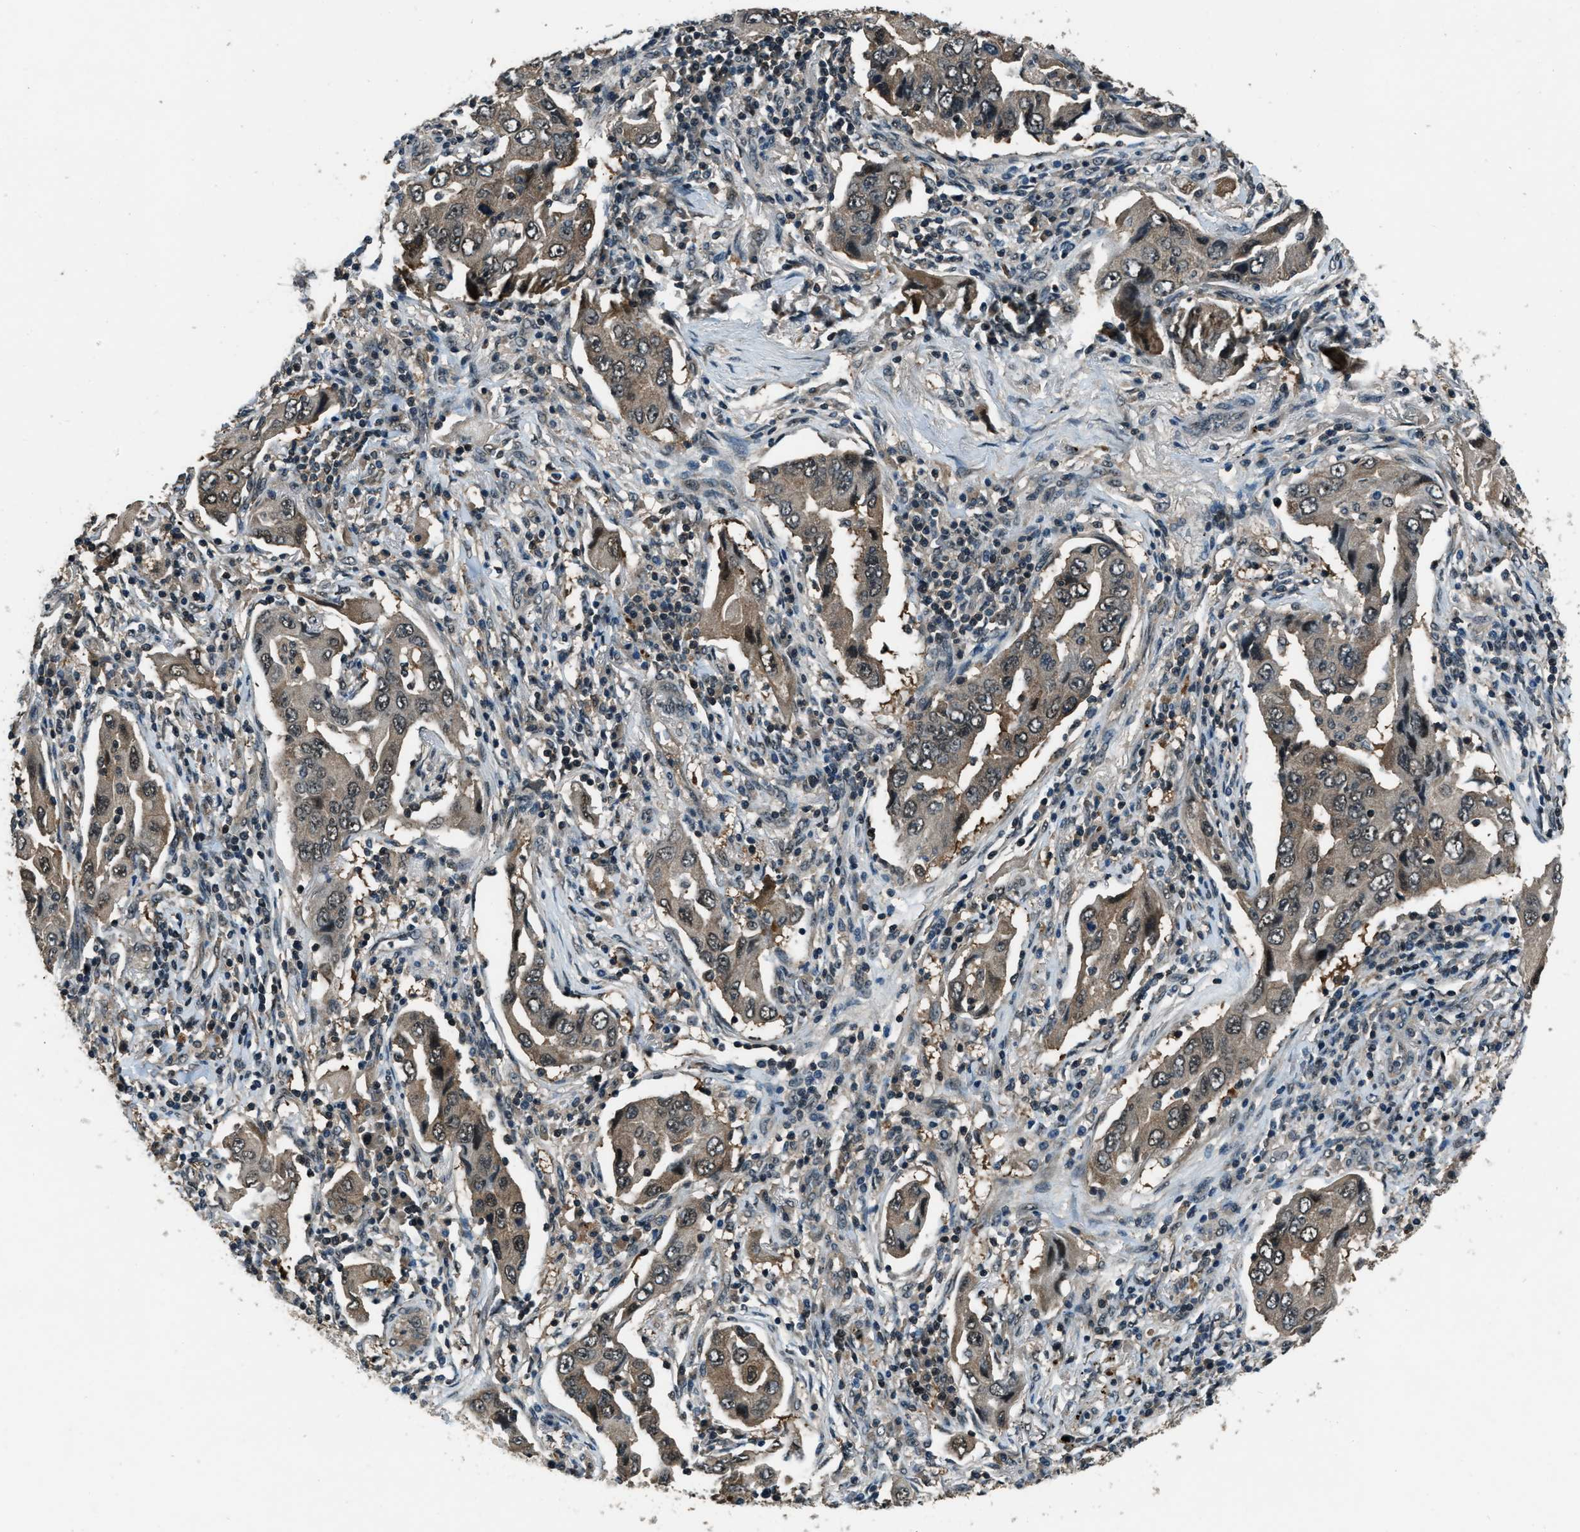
{"staining": {"intensity": "weak", "quantity": ">75%", "location": "cytoplasmic/membranous"}, "tissue": "lung cancer", "cell_type": "Tumor cells", "image_type": "cancer", "snomed": [{"axis": "morphology", "description": "Adenocarcinoma, NOS"}, {"axis": "topography", "description": "Lung"}], "caption": "Immunohistochemistry (IHC) photomicrograph of neoplastic tissue: human lung cancer stained using immunohistochemistry (IHC) demonstrates low levels of weak protein expression localized specifically in the cytoplasmic/membranous of tumor cells, appearing as a cytoplasmic/membranous brown color.", "gene": "NUDCD3", "patient": {"sex": "female", "age": 65}}